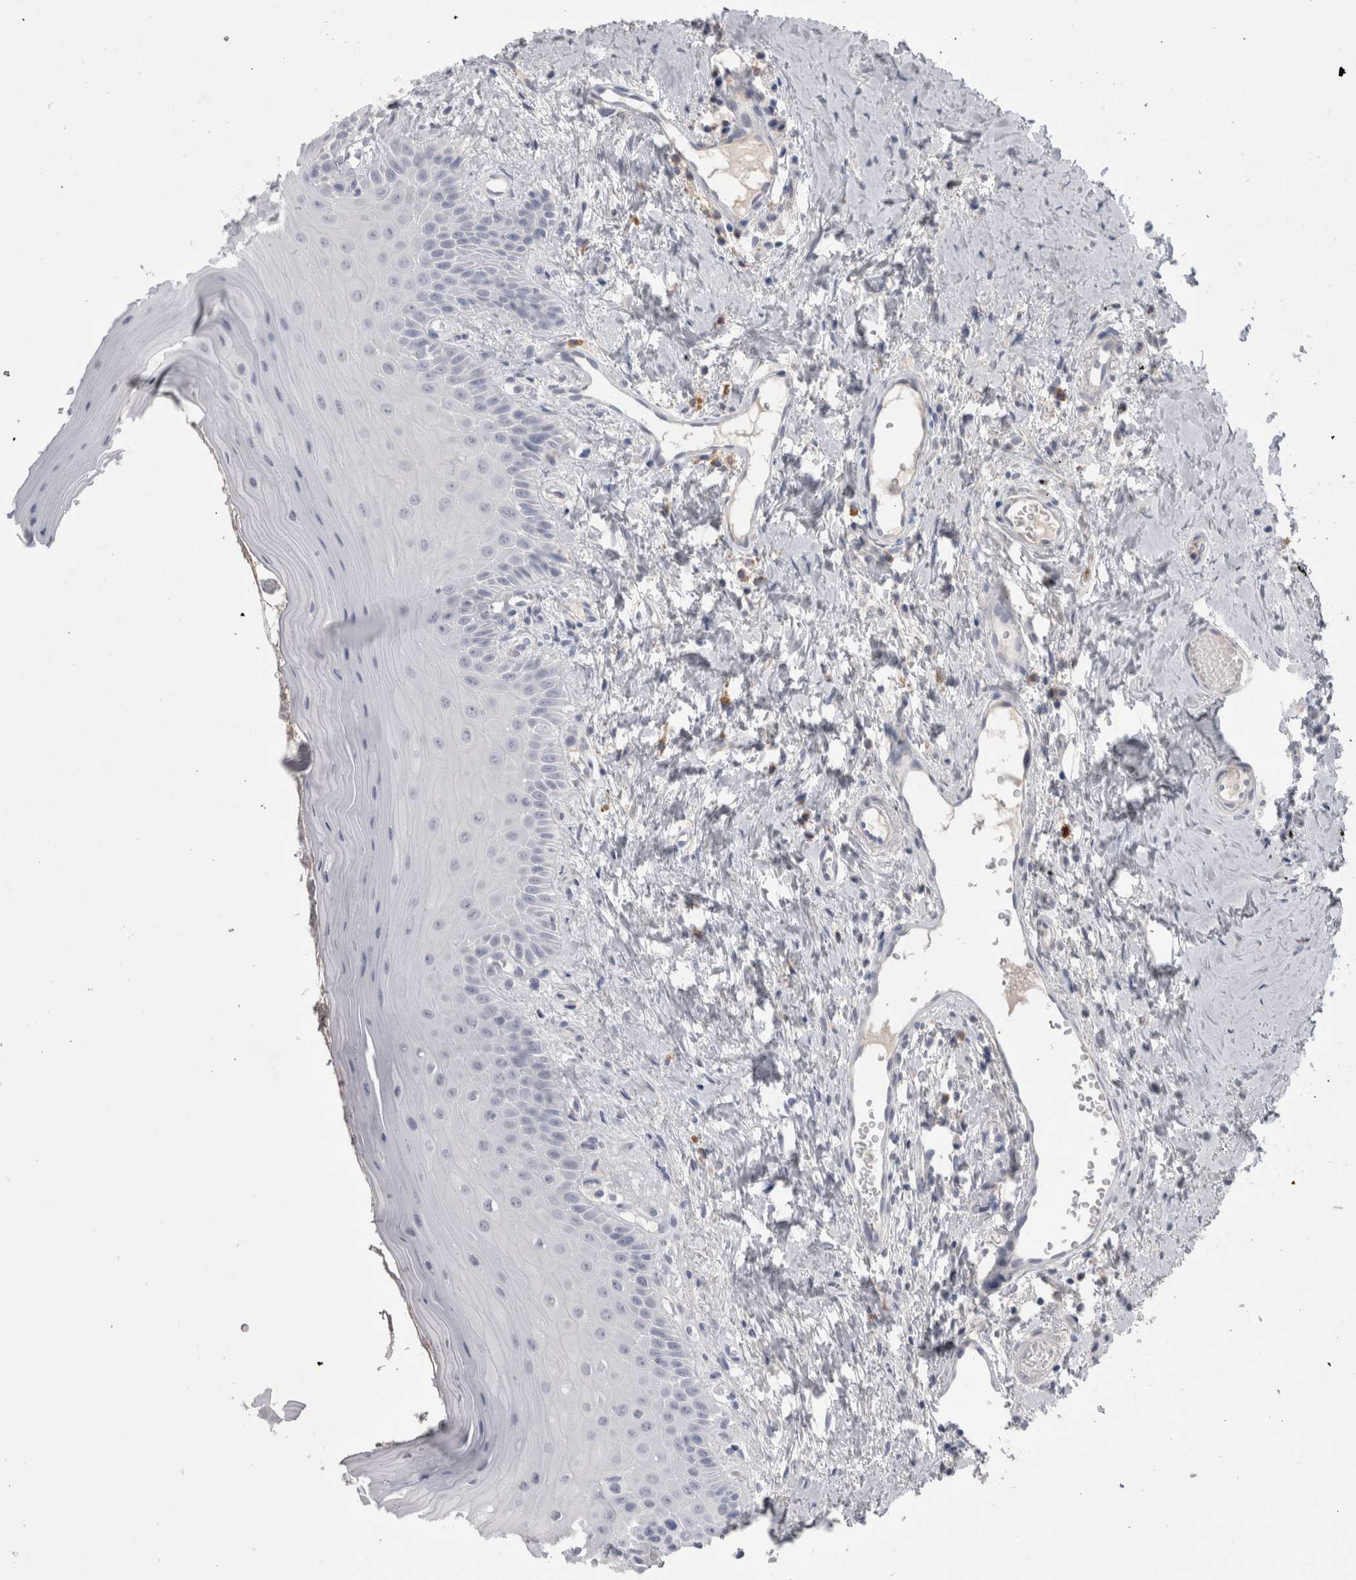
{"staining": {"intensity": "negative", "quantity": "none", "location": "none"}, "tissue": "oral mucosa", "cell_type": "Squamous epithelial cells", "image_type": "normal", "snomed": [{"axis": "morphology", "description": "Normal tissue, NOS"}, {"axis": "topography", "description": "Oral tissue"}], "caption": "This photomicrograph is of benign oral mucosa stained with immunohistochemistry to label a protein in brown with the nuclei are counter-stained blue. There is no staining in squamous epithelial cells.", "gene": "EPDR1", "patient": {"sex": "male", "age": 66}}